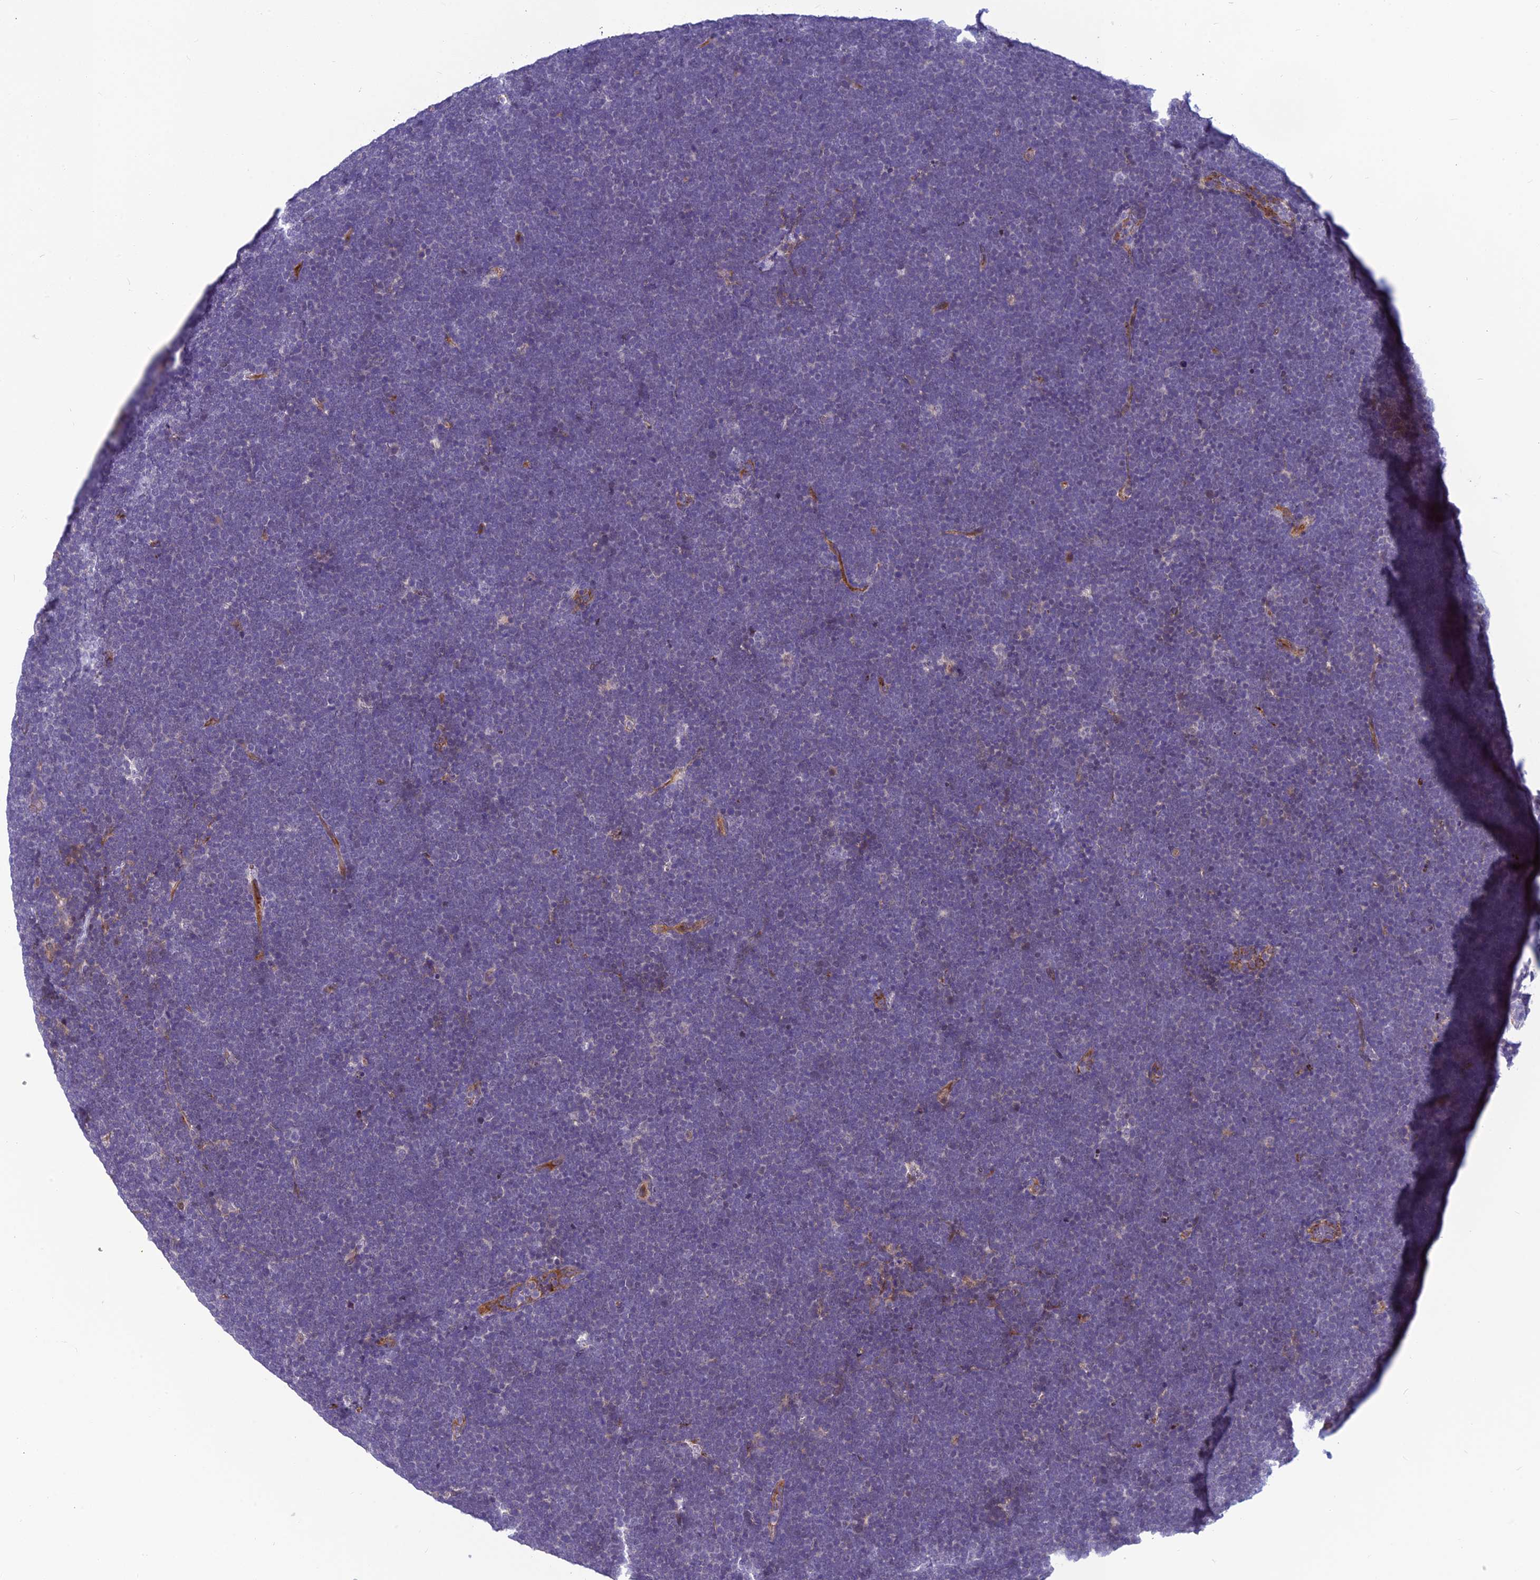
{"staining": {"intensity": "negative", "quantity": "none", "location": "none"}, "tissue": "lymphoma", "cell_type": "Tumor cells", "image_type": "cancer", "snomed": [{"axis": "morphology", "description": "Malignant lymphoma, non-Hodgkin's type, High grade"}, {"axis": "topography", "description": "Lymph node"}], "caption": "An immunohistochemistry (IHC) histopathology image of lymphoma is shown. There is no staining in tumor cells of lymphoma.", "gene": "CLEC11A", "patient": {"sex": "male", "age": 13}}